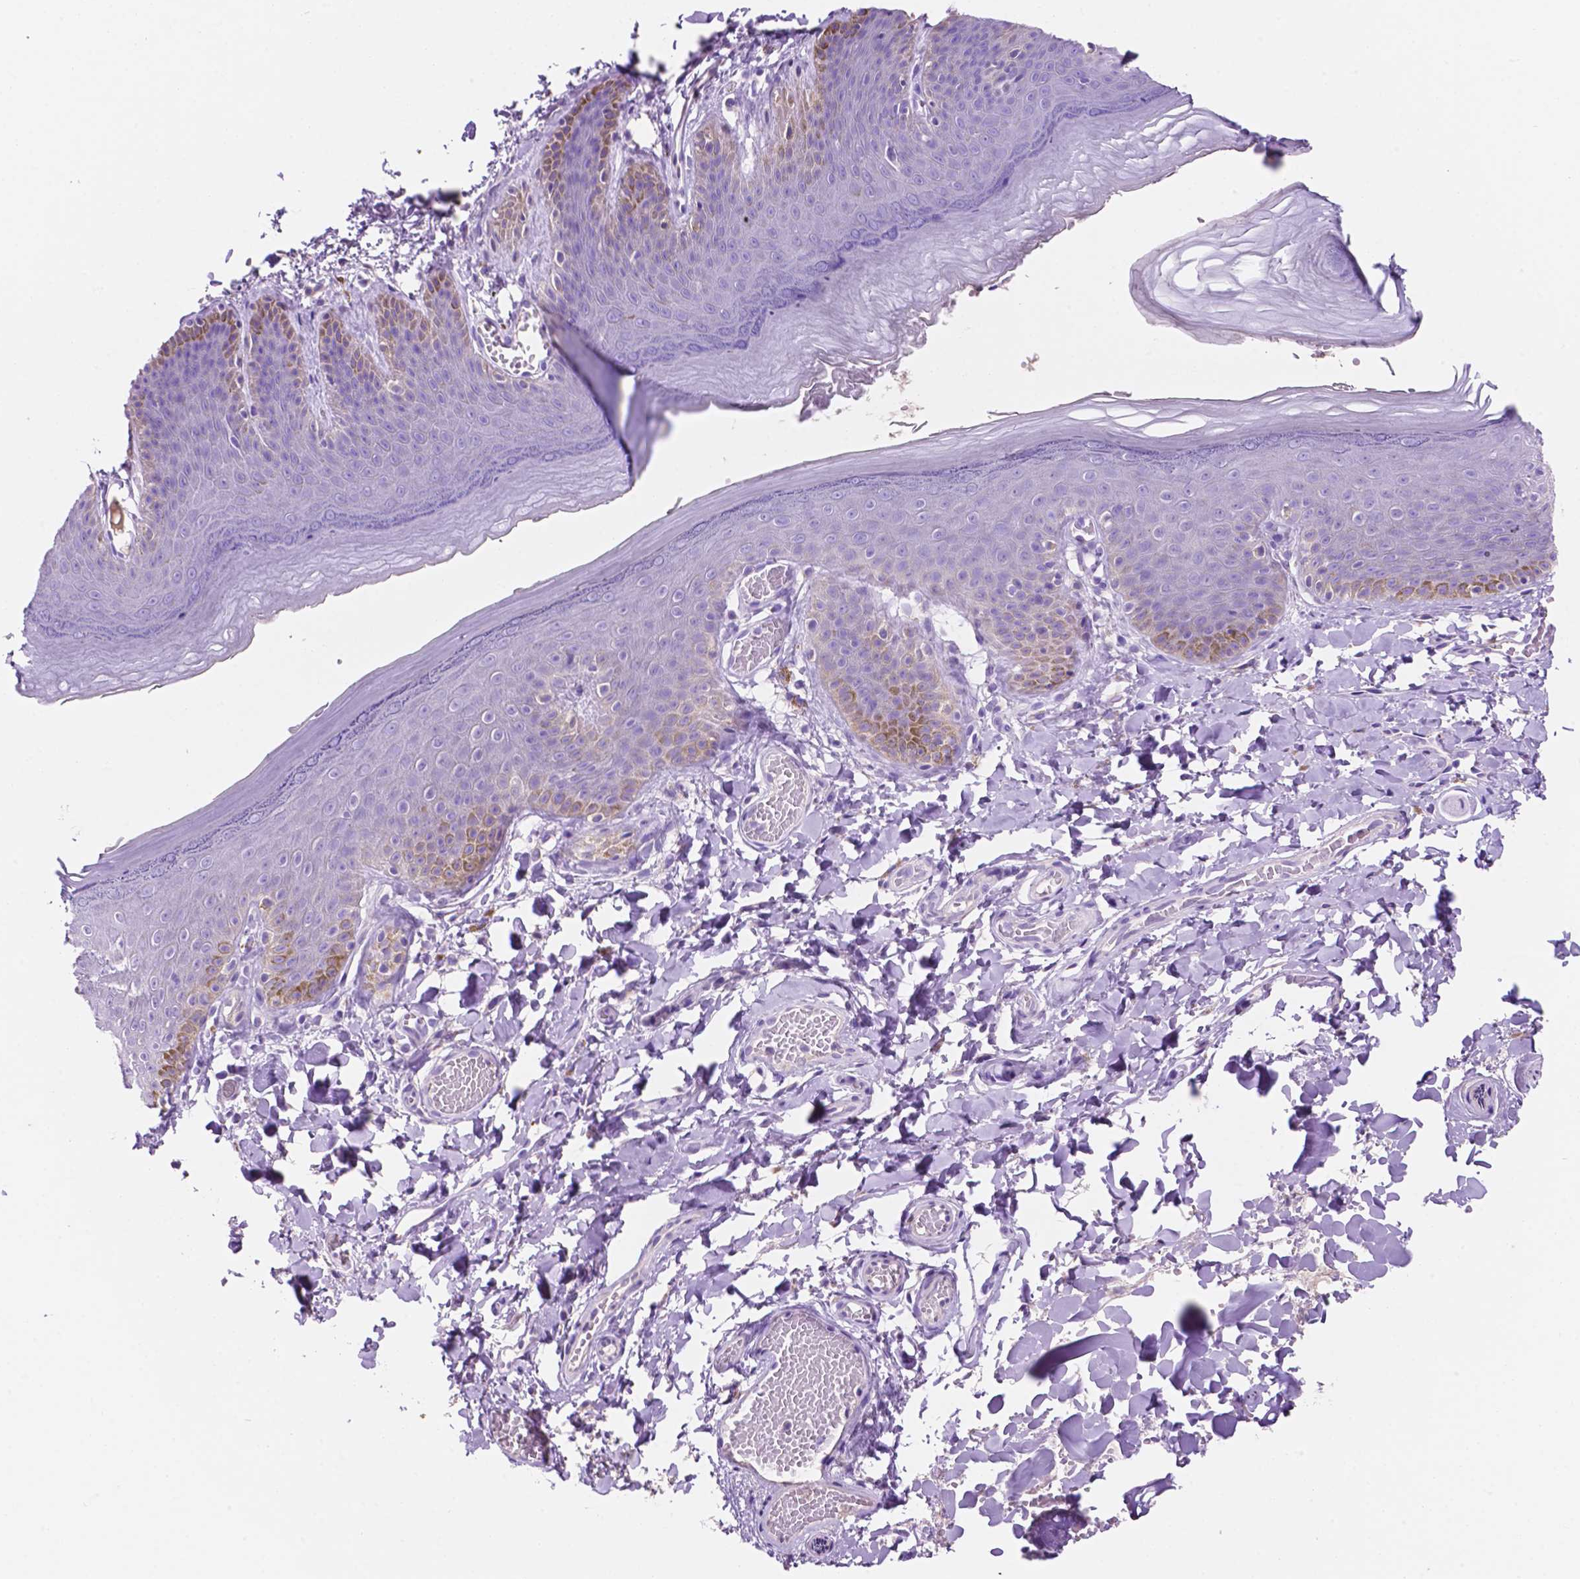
{"staining": {"intensity": "moderate", "quantity": "<25%", "location": "cytoplasmic/membranous"}, "tissue": "skin", "cell_type": "Epidermal cells", "image_type": "normal", "snomed": [{"axis": "morphology", "description": "Normal tissue, NOS"}, {"axis": "topography", "description": "Anal"}], "caption": "This histopathology image reveals immunohistochemistry (IHC) staining of unremarkable skin, with low moderate cytoplasmic/membranous staining in about <25% of epidermal cells.", "gene": "CEACAM7", "patient": {"sex": "male", "age": 53}}